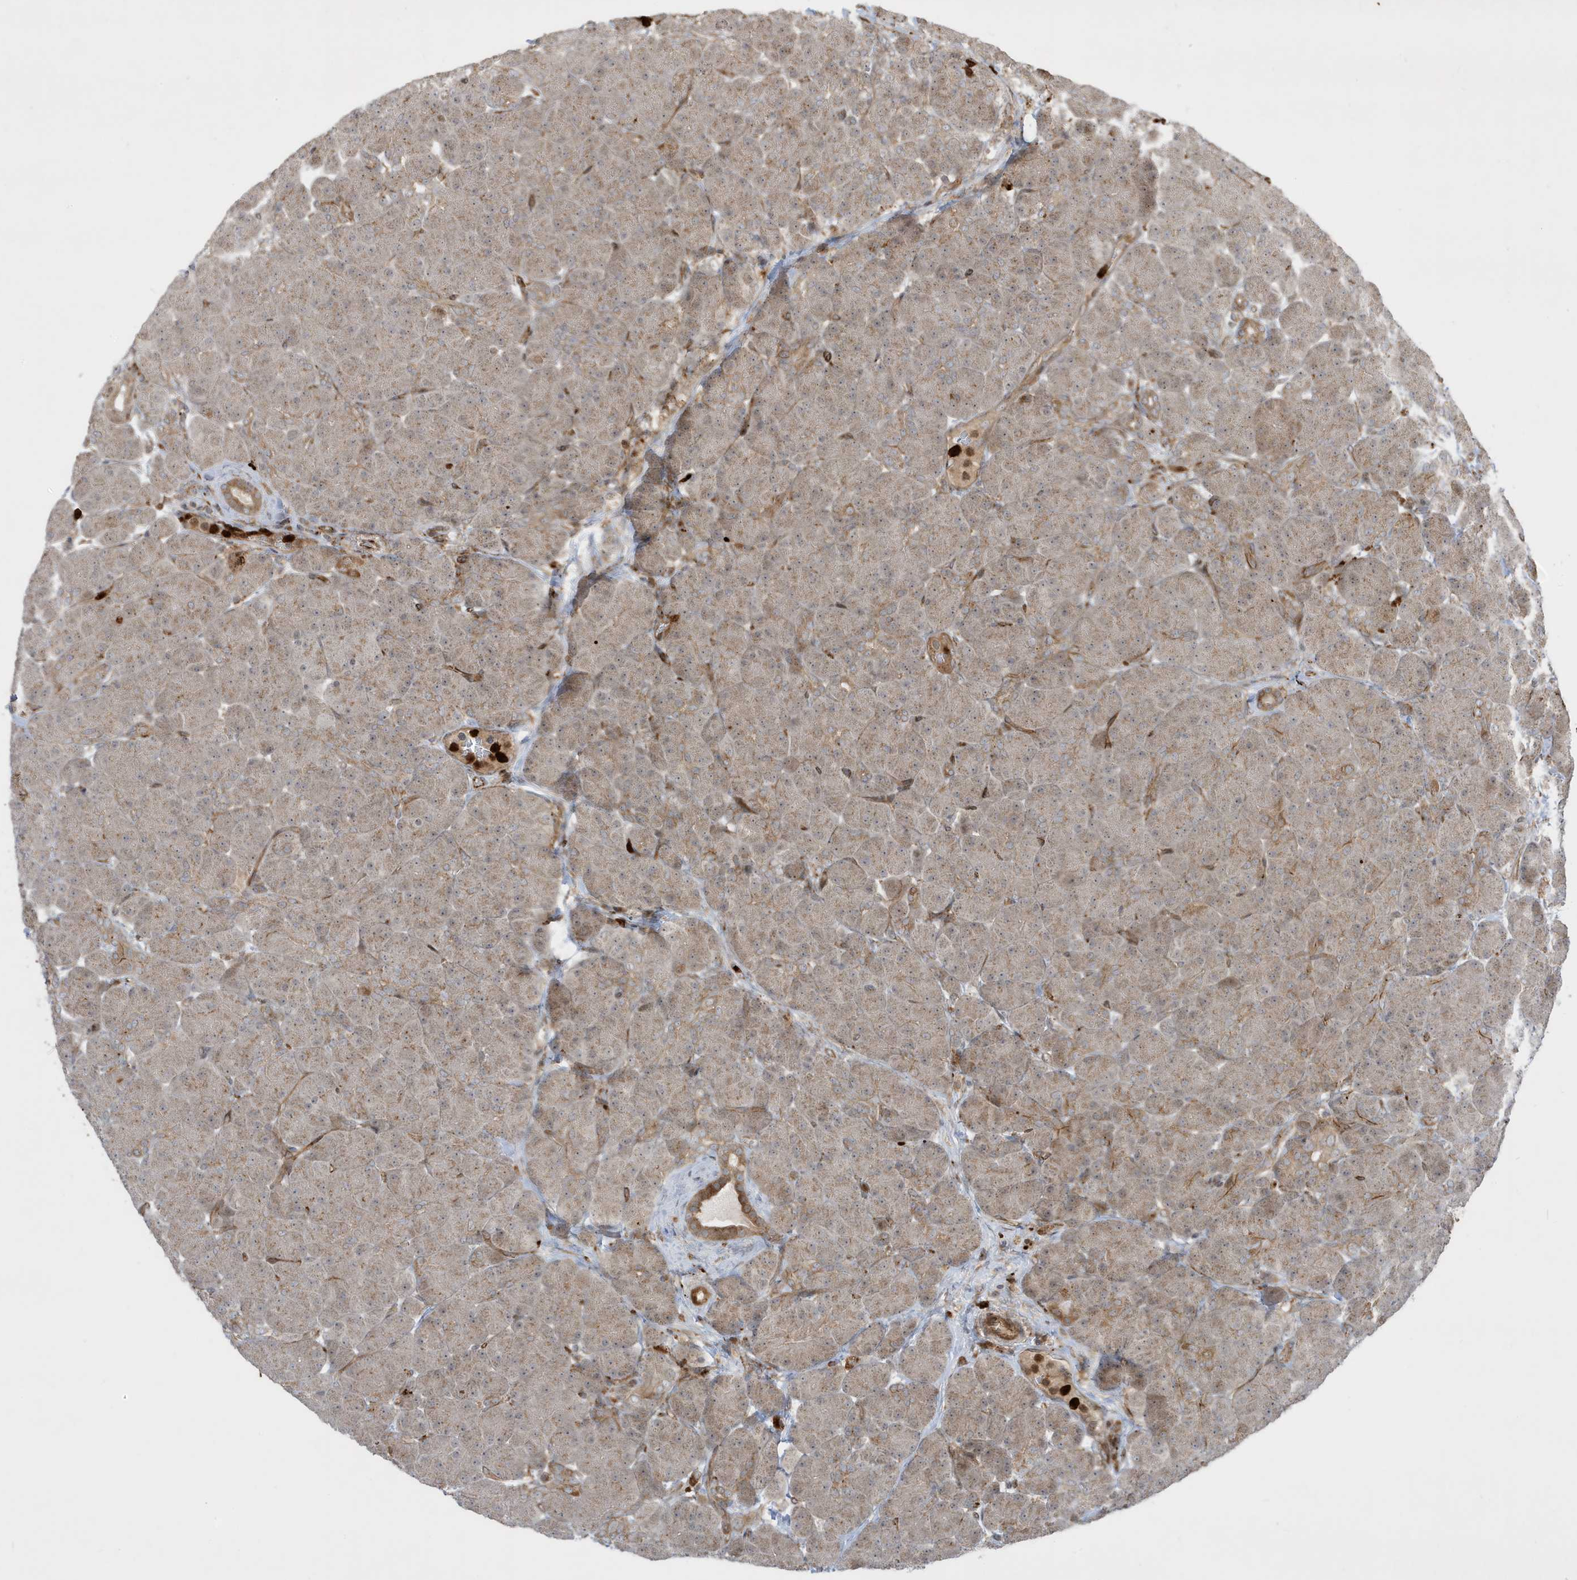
{"staining": {"intensity": "moderate", "quantity": "25%-75%", "location": "cytoplasmic/membranous"}, "tissue": "pancreas", "cell_type": "Exocrine glandular cells", "image_type": "normal", "snomed": [{"axis": "morphology", "description": "Normal tissue, NOS"}, {"axis": "topography", "description": "Pancreas"}], "caption": "Immunohistochemical staining of unremarkable human pancreas exhibits 25%-75% levels of moderate cytoplasmic/membranous protein expression in about 25%-75% of exocrine glandular cells.", "gene": "IFT57", "patient": {"sex": "male", "age": 66}}